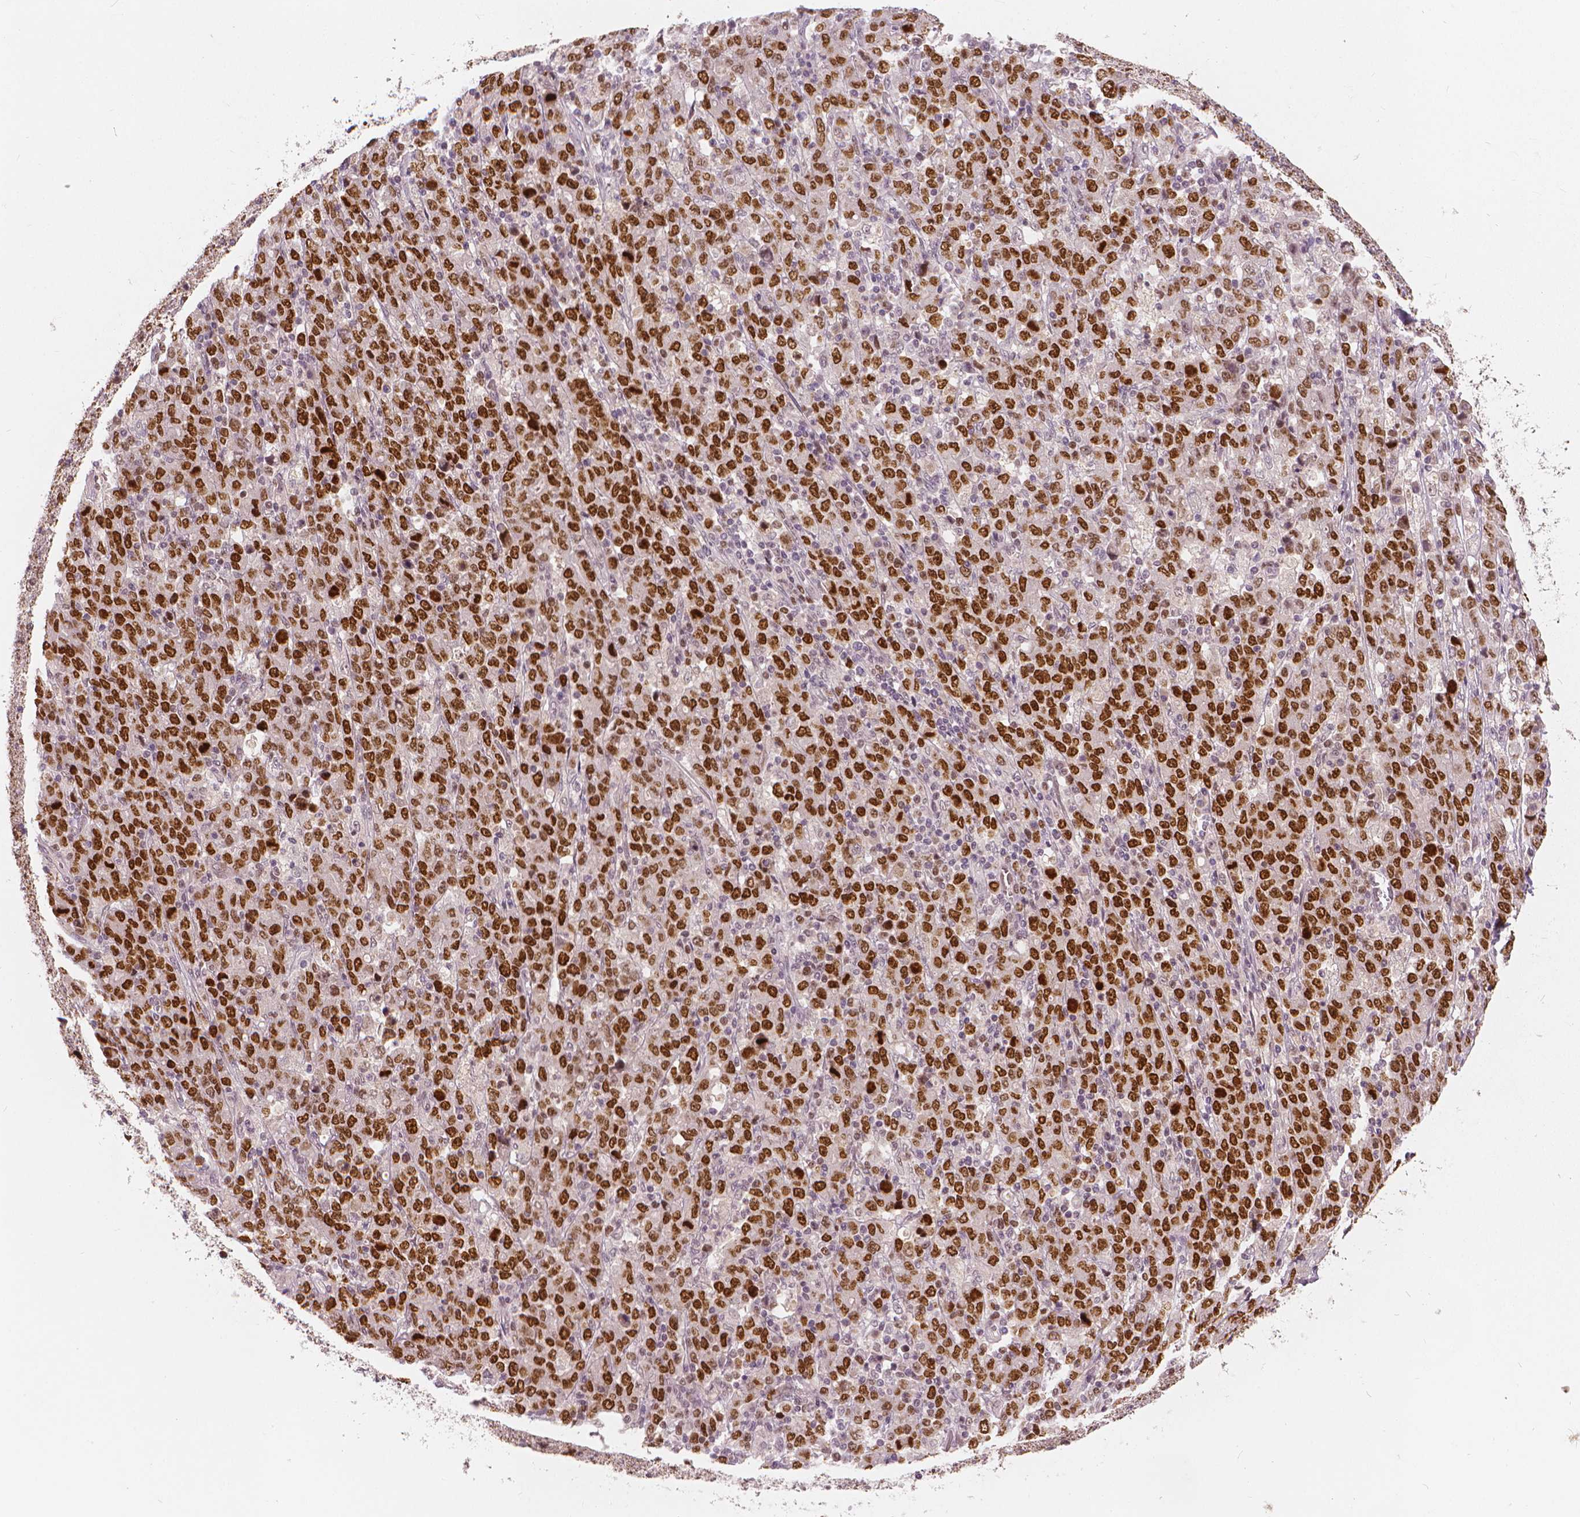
{"staining": {"intensity": "strong", "quantity": "25%-75%", "location": "nuclear"}, "tissue": "stomach cancer", "cell_type": "Tumor cells", "image_type": "cancer", "snomed": [{"axis": "morphology", "description": "Adenocarcinoma, NOS"}, {"axis": "topography", "description": "Stomach, upper"}], "caption": "Adenocarcinoma (stomach) stained with a protein marker reveals strong staining in tumor cells.", "gene": "NSD2", "patient": {"sex": "male", "age": 69}}